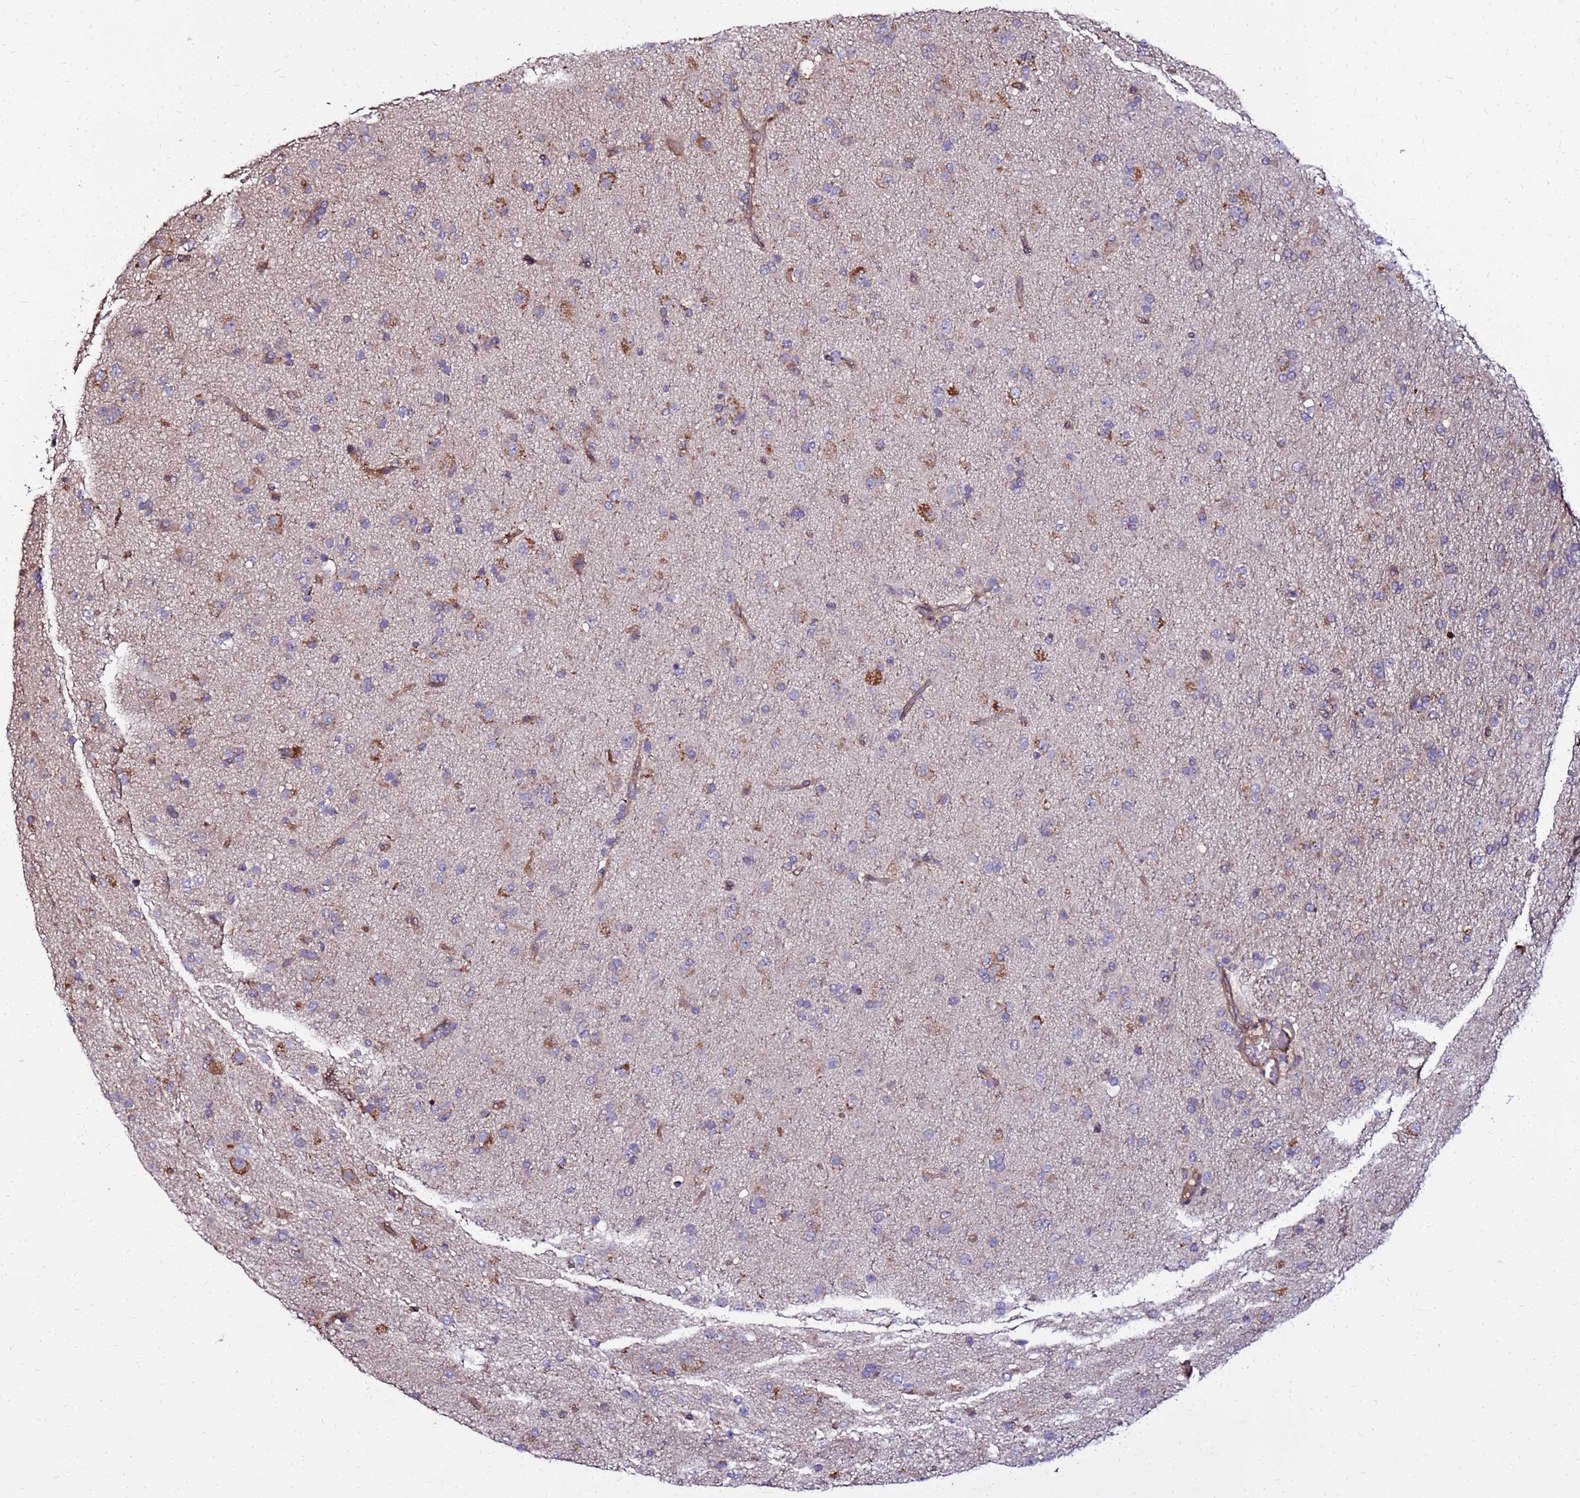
{"staining": {"intensity": "negative", "quantity": "none", "location": "none"}, "tissue": "glioma", "cell_type": "Tumor cells", "image_type": "cancer", "snomed": [{"axis": "morphology", "description": "Glioma, malignant, Low grade"}, {"axis": "topography", "description": "Brain"}], "caption": "Immunohistochemistry (IHC) histopathology image of human glioma stained for a protein (brown), which exhibits no positivity in tumor cells.", "gene": "WWC2", "patient": {"sex": "male", "age": 65}}